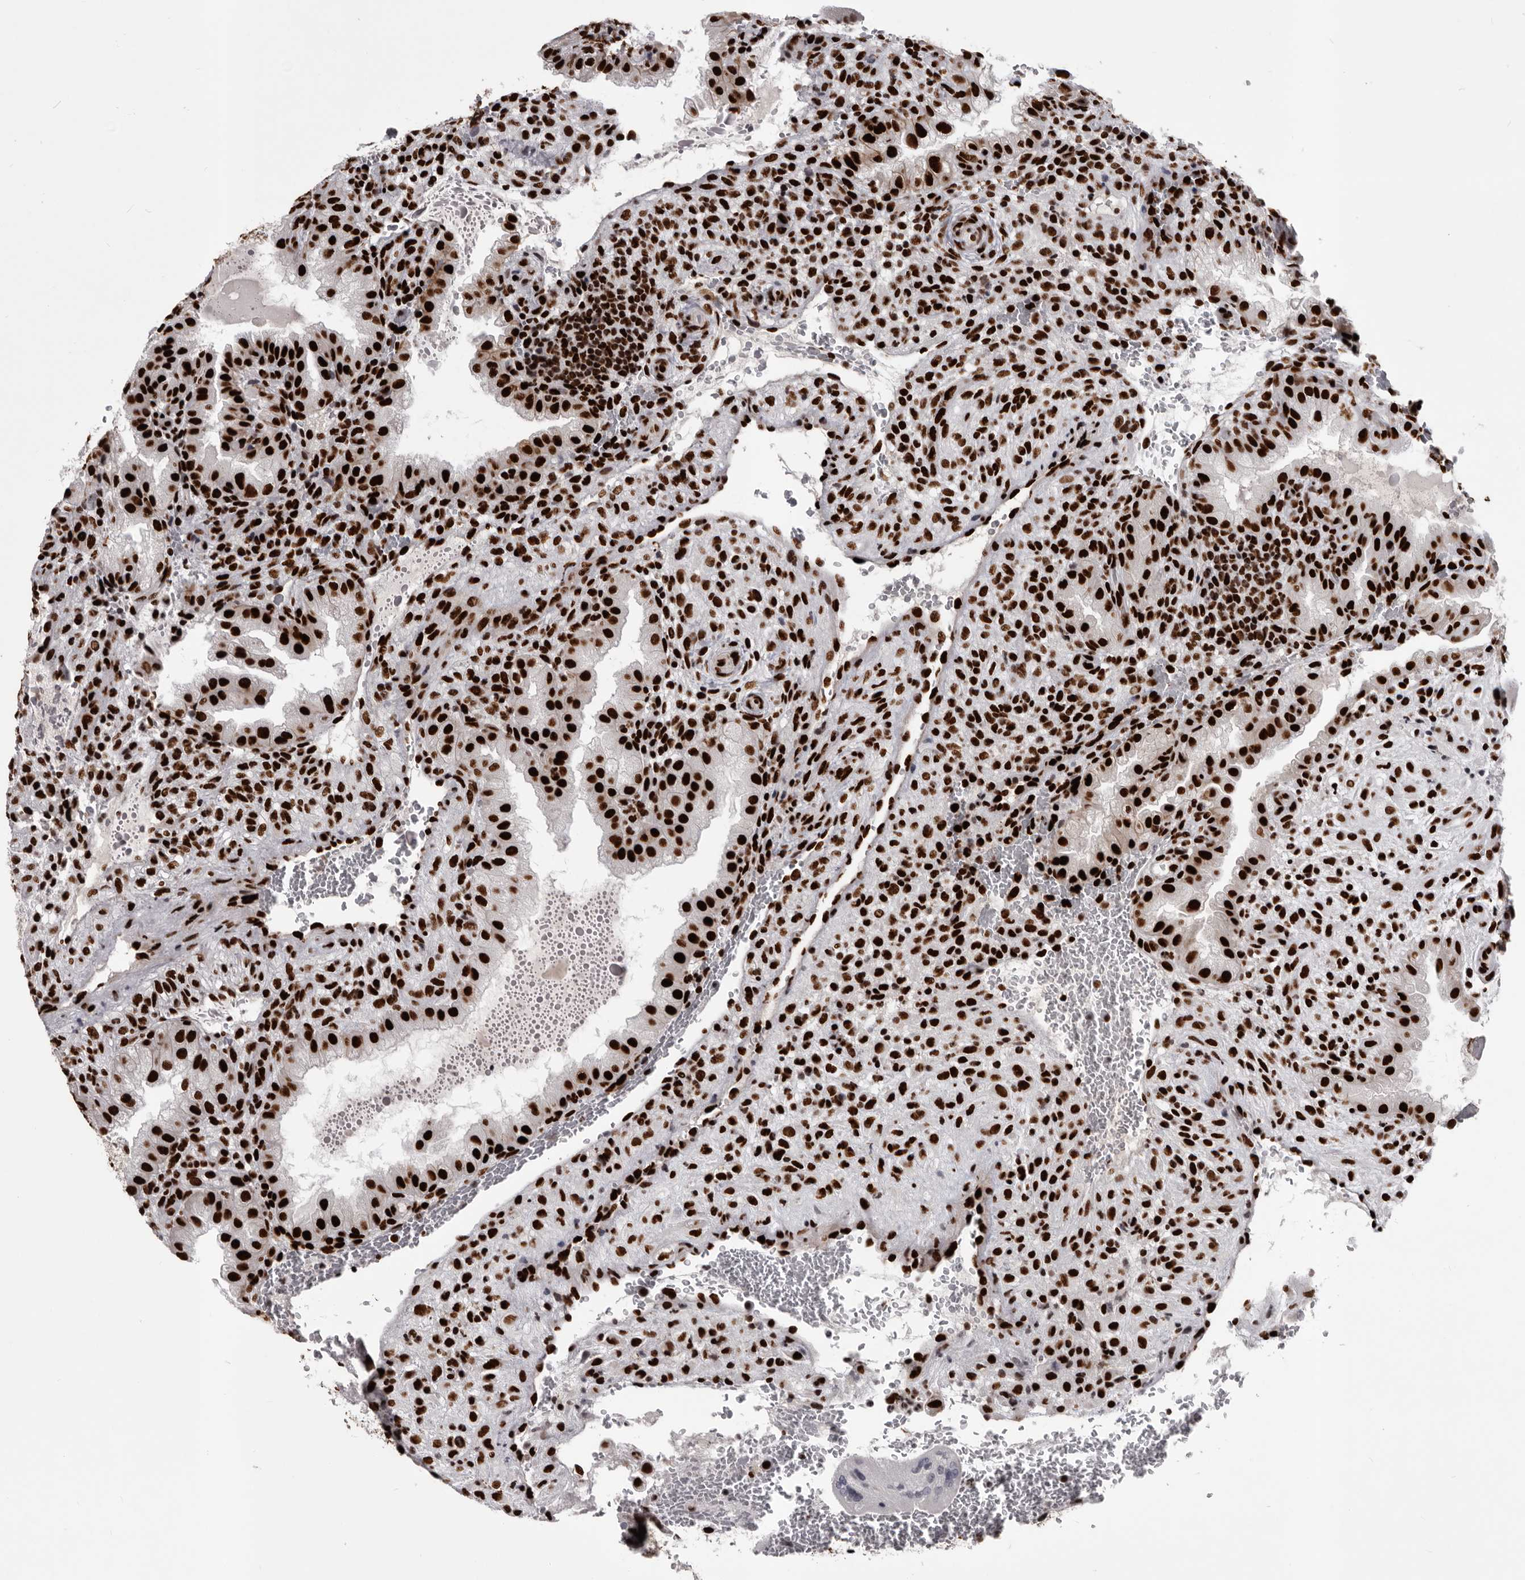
{"staining": {"intensity": "strong", "quantity": ">75%", "location": "nuclear"}, "tissue": "placenta", "cell_type": "Decidual cells", "image_type": "normal", "snomed": [{"axis": "morphology", "description": "Normal tissue, NOS"}, {"axis": "topography", "description": "Placenta"}], "caption": "Placenta stained for a protein (brown) shows strong nuclear positive positivity in approximately >75% of decidual cells.", "gene": "NUMA1", "patient": {"sex": "female", "age": 35}}